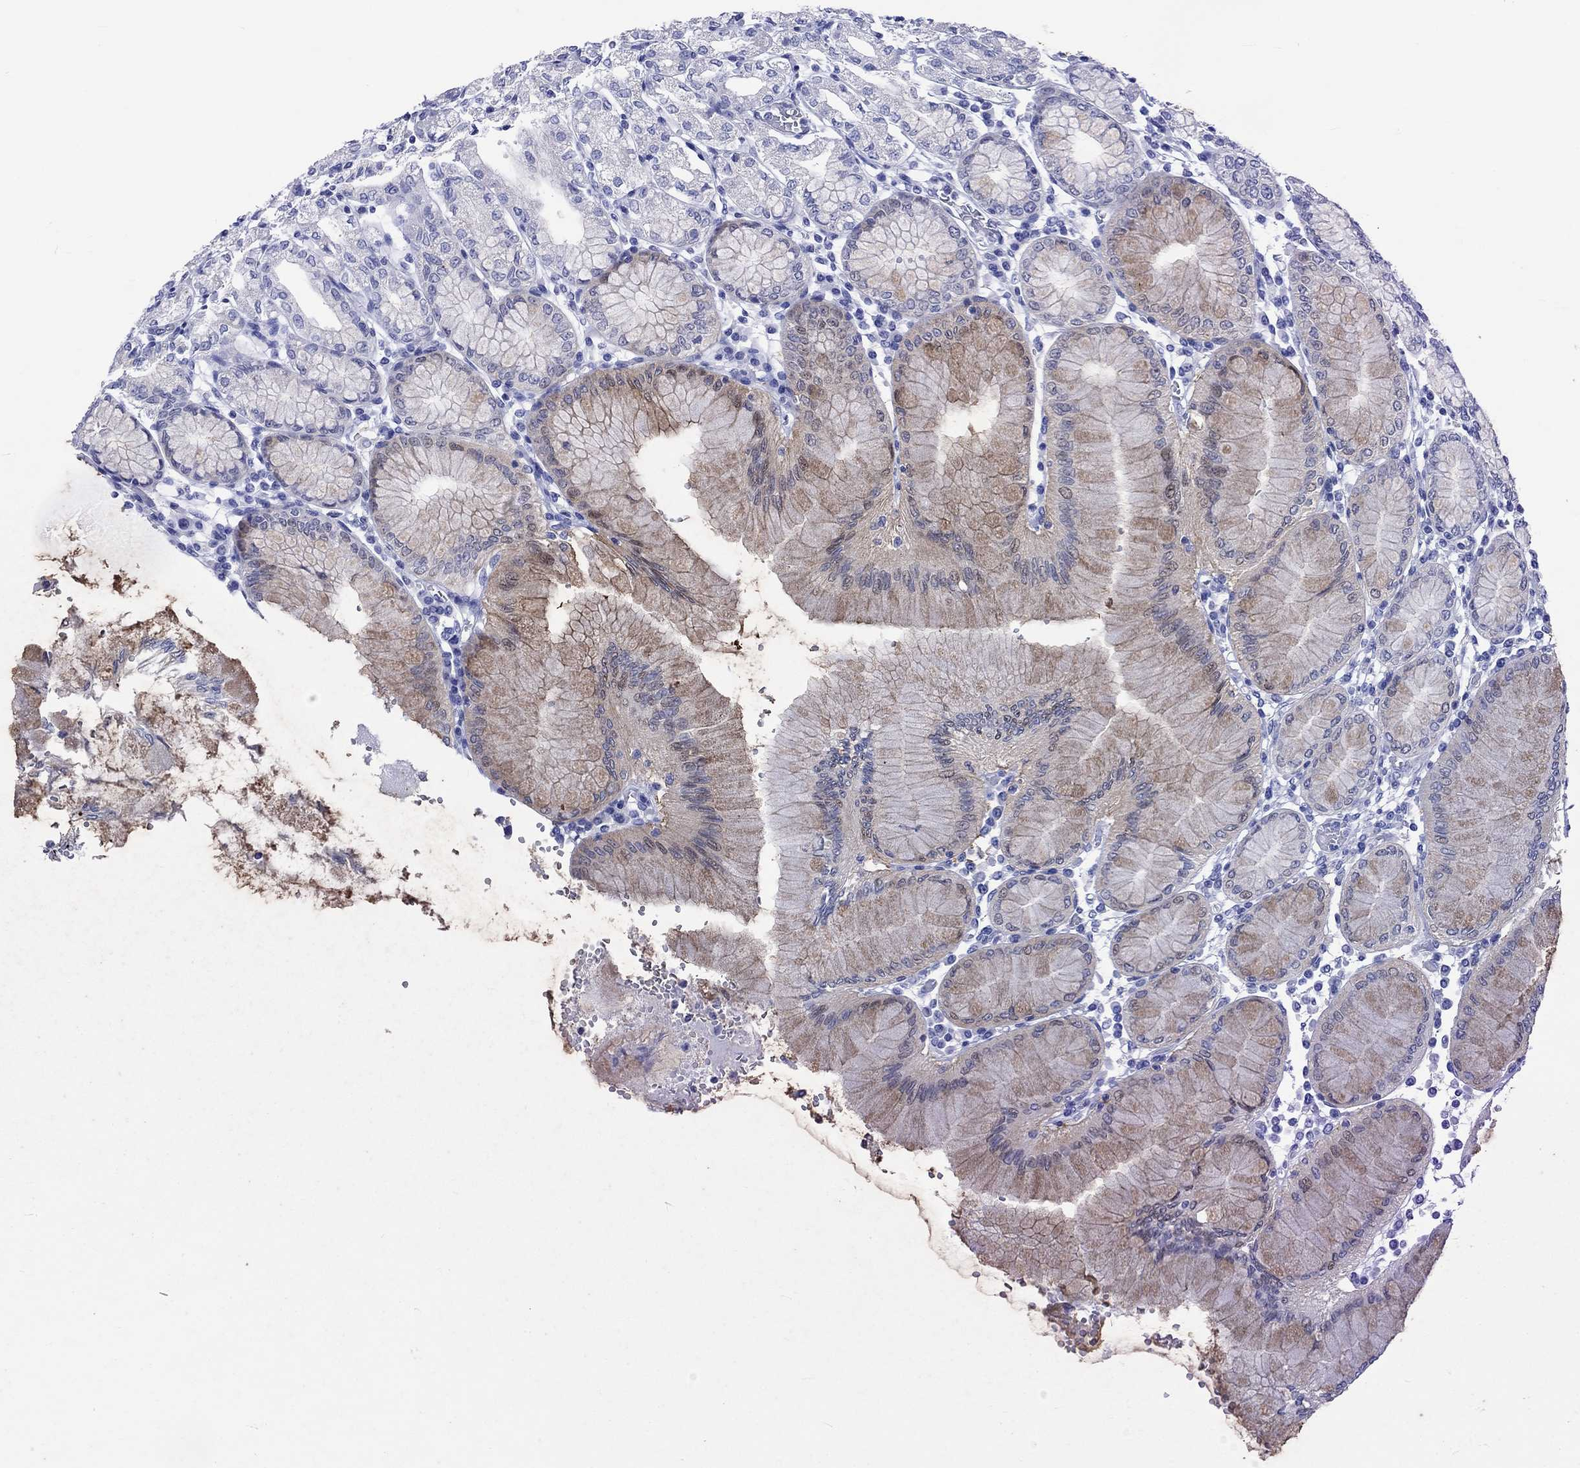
{"staining": {"intensity": "moderate", "quantity": "<25%", "location": "cytoplasmic/membranous"}, "tissue": "stomach", "cell_type": "Glandular cells", "image_type": "normal", "snomed": [{"axis": "morphology", "description": "Normal tissue, NOS"}, {"axis": "topography", "description": "Skeletal muscle"}, {"axis": "topography", "description": "Stomach"}], "caption": "The photomicrograph displays staining of unremarkable stomach, revealing moderate cytoplasmic/membranous protein expression (brown color) within glandular cells. (brown staining indicates protein expression, while blue staining denotes nuclei).", "gene": "KLHL33", "patient": {"sex": "female", "age": 57}}